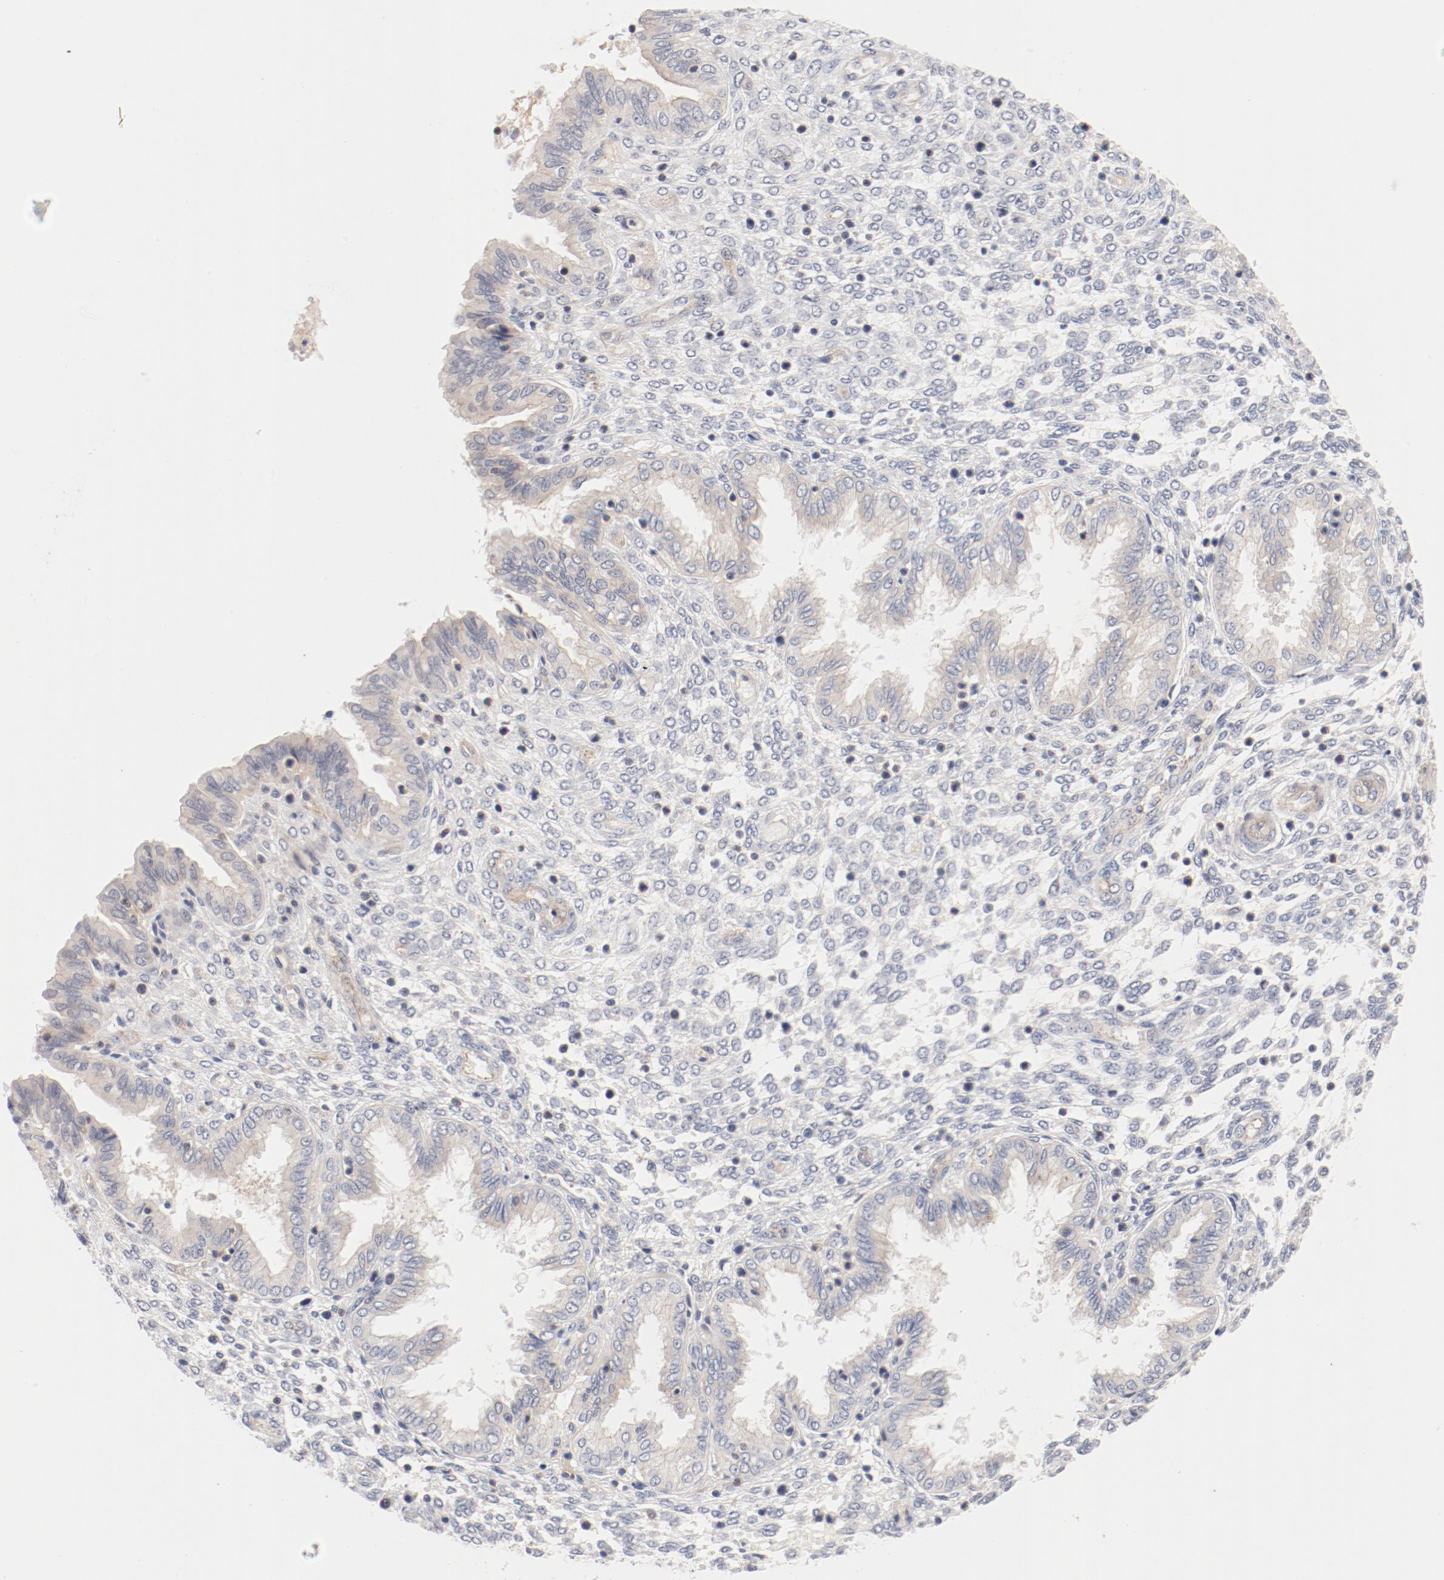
{"staining": {"intensity": "negative", "quantity": "none", "location": "none"}, "tissue": "endometrium", "cell_type": "Cells in endometrial stroma", "image_type": "normal", "snomed": [{"axis": "morphology", "description": "Normal tissue, NOS"}, {"axis": "topography", "description": "Endometrium"}], "caption": "Endometrium stained for a protein using immunohistochemistry (IHC) reveals no expression cells in endometrial stroma.", "gene": "ZNF267", "patient": {"sex": "female", "age": 33}}